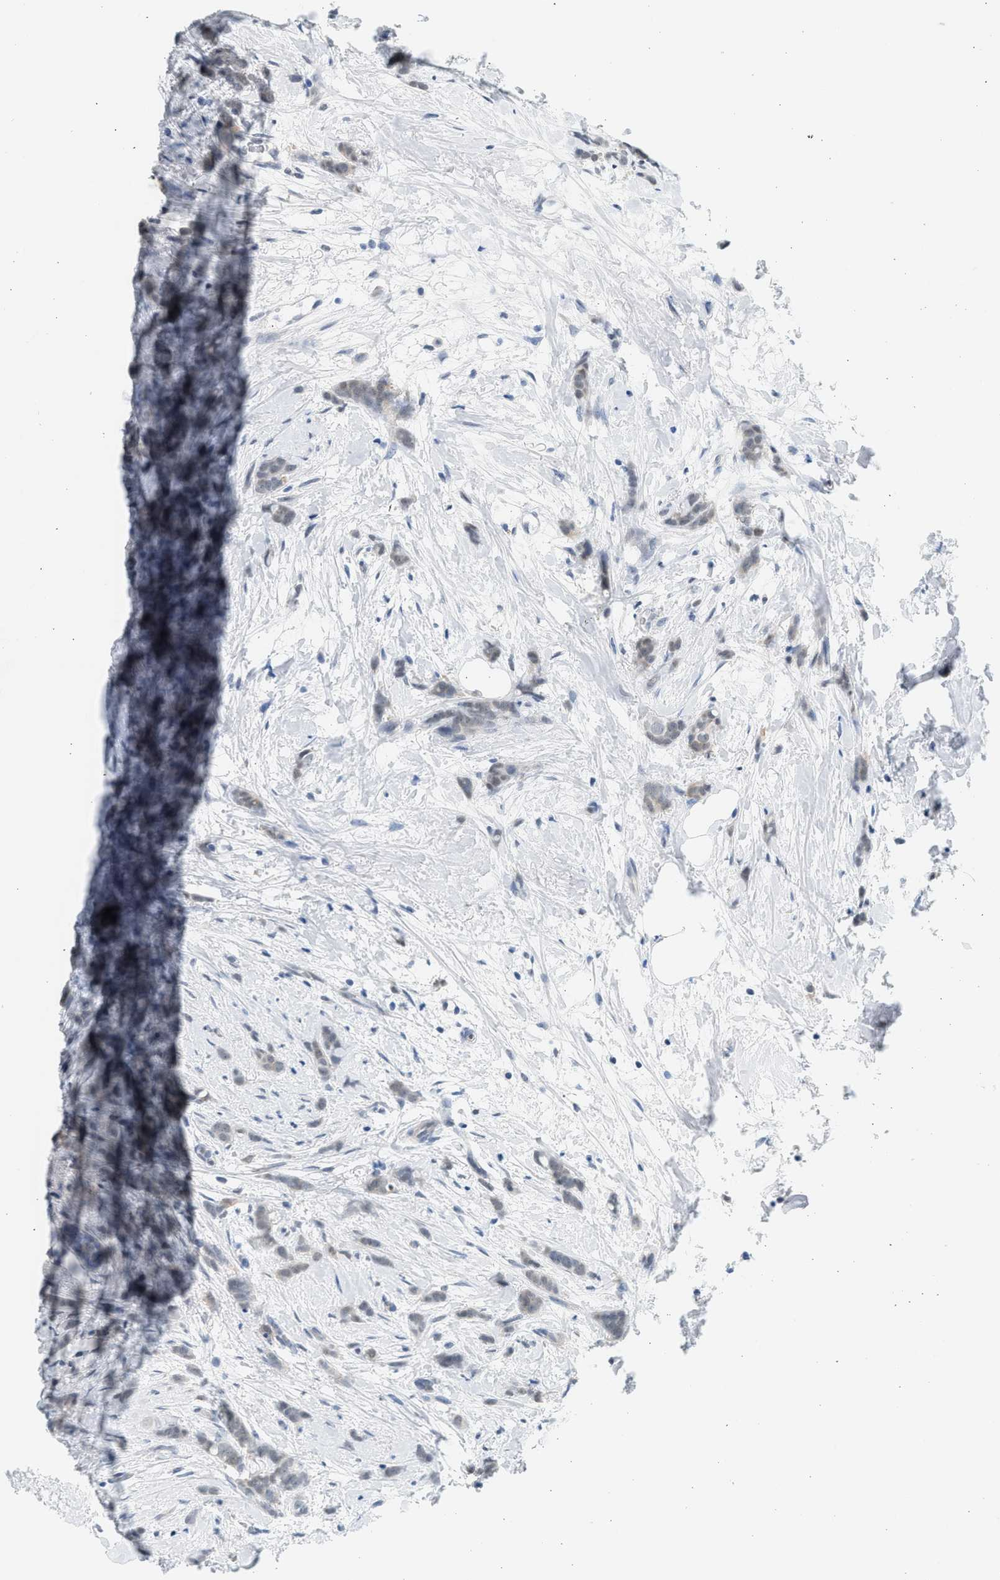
{"staining": {"intensity": "negative", "quantity": "none", "location": "none"}, "tissue": "breast cancer", "cell_type": "Tumor cells", "image_type": "cancer", "snomed": [{"axis": "morphology", "description": "Lobular carcinoma, in situ"}, {"axis": "morphology", "description": "Lobular carcinoma"}, {"axis": "topography", "description": "Breast"}], "caption": "A micrograph of human breast cancer (lobular carcinoma in situ) is negative for staining in tumor cells. (Brightfield microscopy of DAB immunohistochemistry at high magnification).", "gene": "HIPK1", "patient": {"sex": "female", "age": 41}}